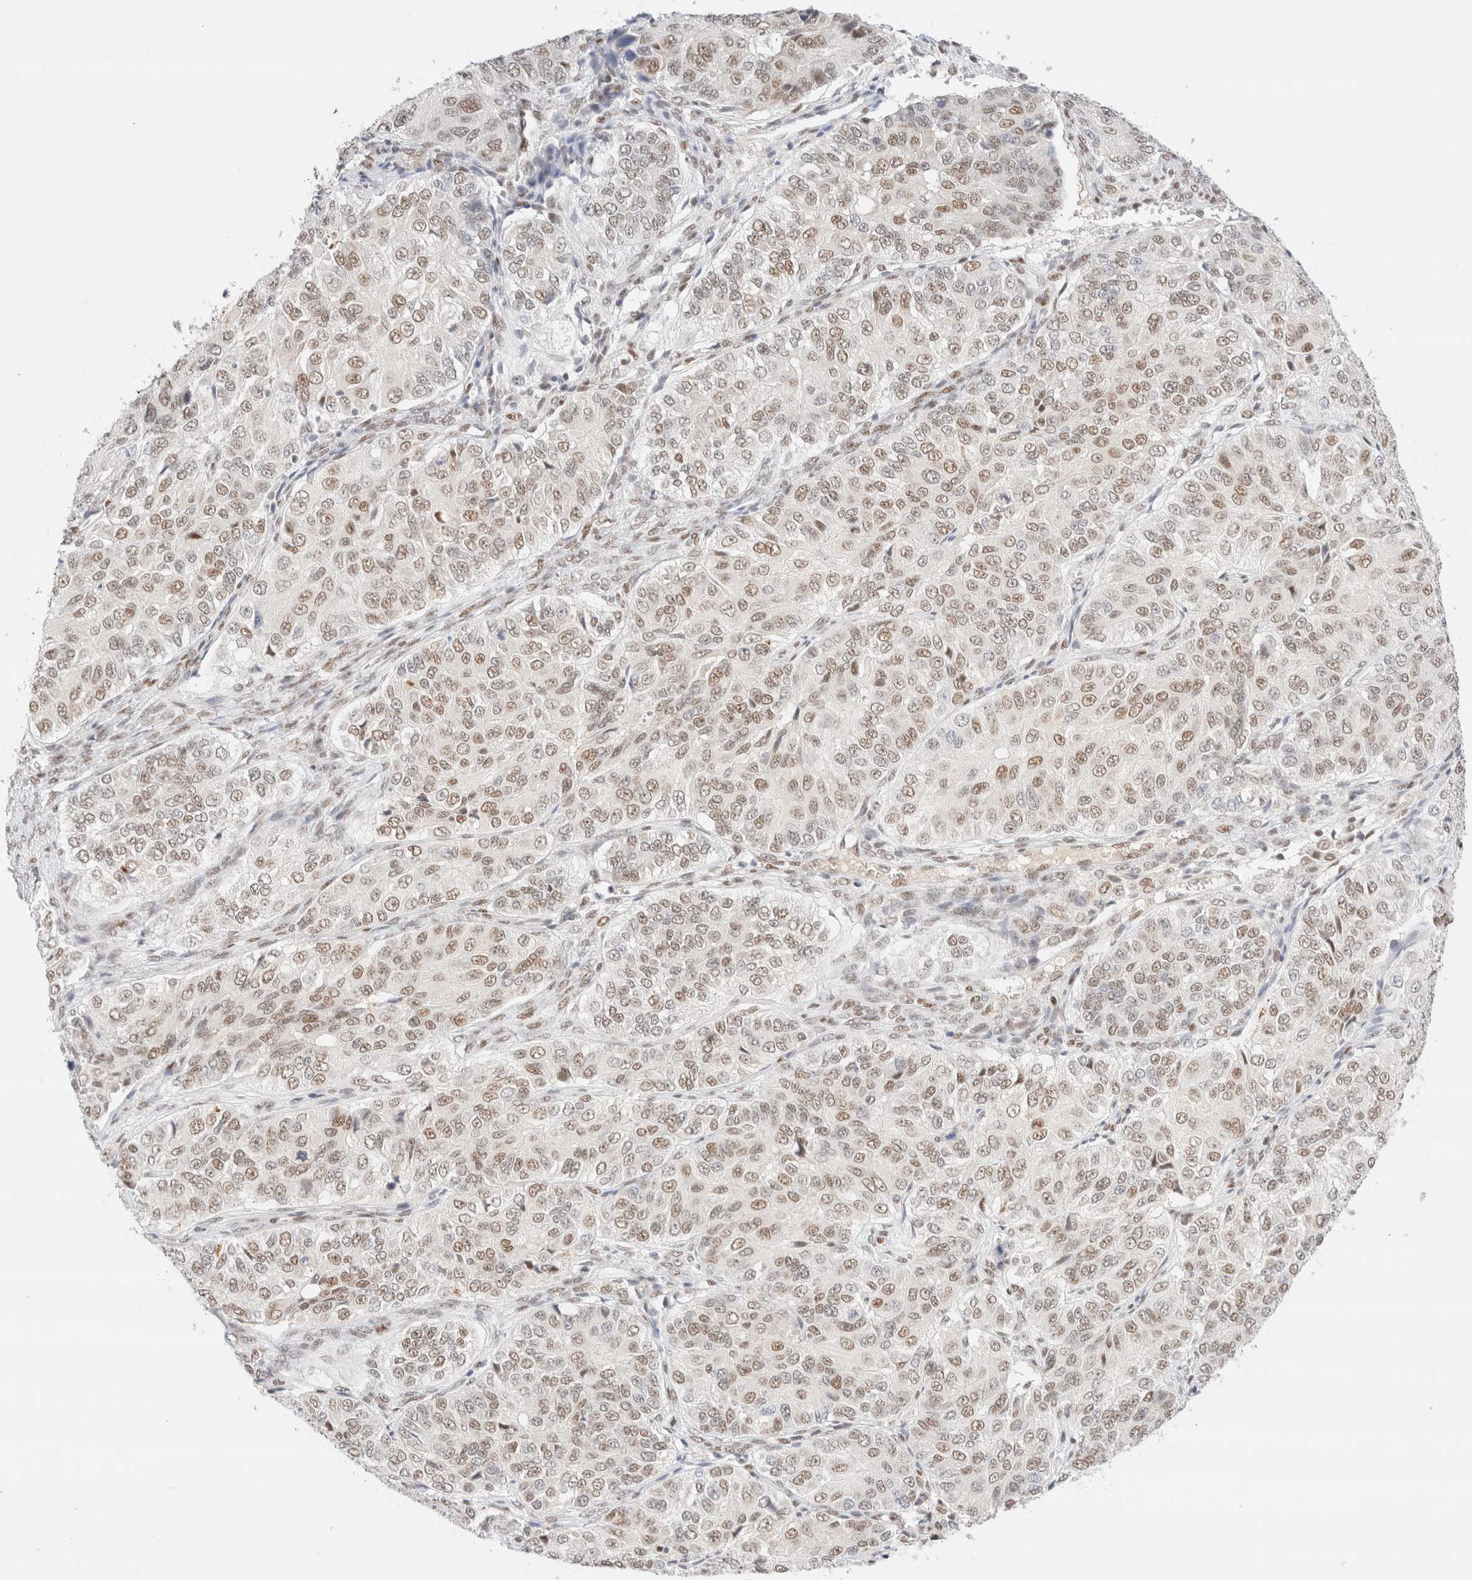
{"staining": {"intensity": "weak", "quantity": ">75%", "location": "nuclear"}, "tissue": "ovarian cancer", "cell_type": "Tumor cells", "image_type": "cancer", "snomed": [{"axis": "morphology", "description": "Carcinoma, endometroid"}, {"axis": "topography", "description": "Ovary"}], "caption": "Weak nuclear protein expression is identified in about >75% of tumor cells in endometroid carcinoma (ovarian).", "gene": "CIC", "patient": {"sex": "female", "age": 51}}